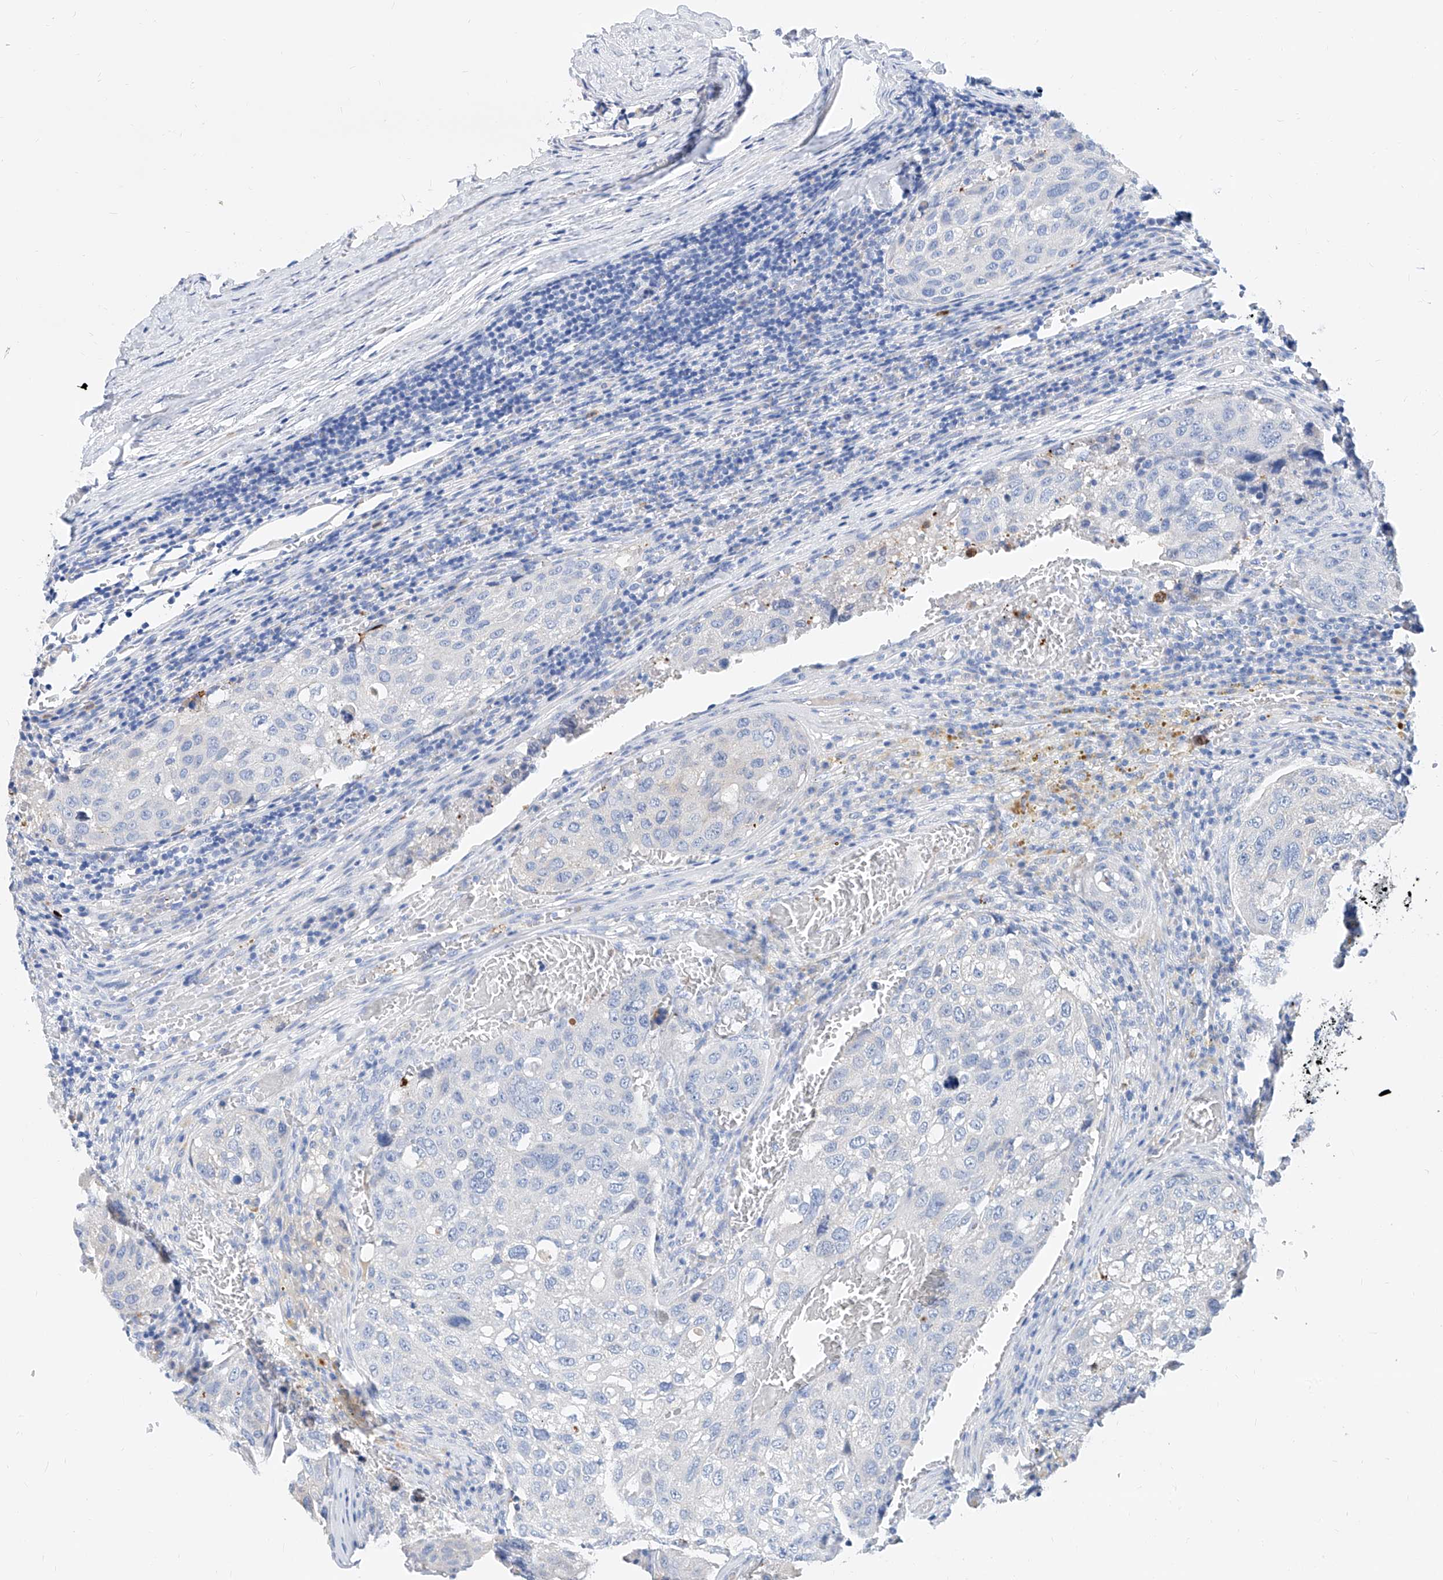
{"staining": {"intensity": "negative", "quantity": "none", "location": "none"}, "tissue": "urothelial cancer", "cell_type": "Tumor cells", "image_type": "cancer", "snomed": [{"axis": "morphology", "description": "Urothelial carcinoma, High grade"}, {"axis": "topography", "description": "Lymph node"}, {"axis": "topography", "description": "Urinary bladder"}], "caption": "Immunohistochemistry (IHC) of urothelial cancer displays no positivity in tumor cells. Nuclei are stained in blue.", "gene": "SLC25A29", "patient": {"sex": "male", "age": 51}}